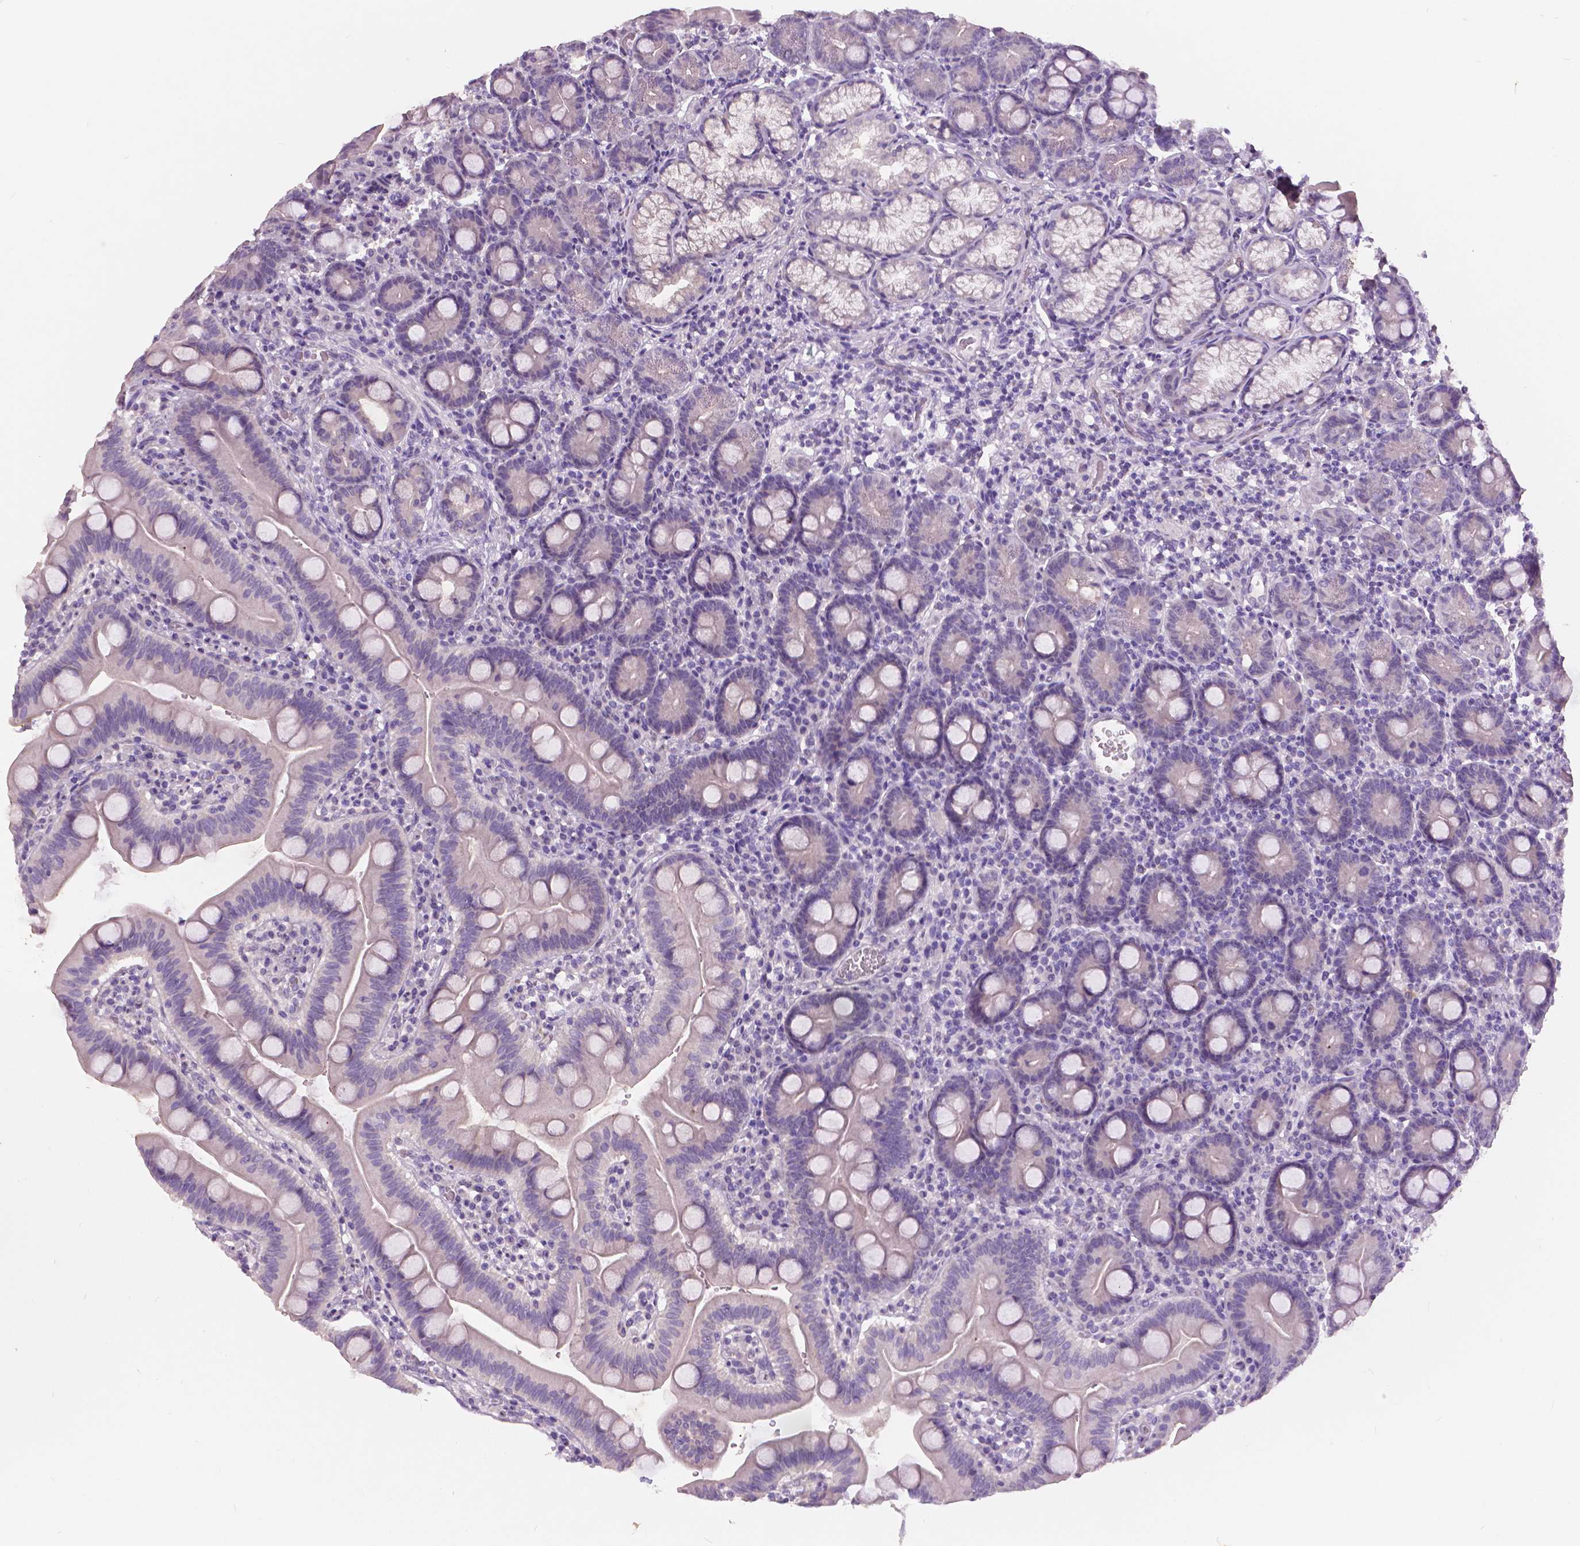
{"staining": {"intensity": "moderate", "quantity": "<25%", "location": "cytoplasmic/membranous"}, "tissue": "duodenum", "cell_type": "Glandular cells", "image_type": "normal", "snomed": [{"axis": "morphology", "description": "Normal tissue, NOS"}, {"axis": "topography", "description": "Pancreas"}, {"axis": "topography", "description": "Duodenum"}], "caption": "Immunohistochemistry photomicrograph of unremarkable duodenum: human duodenum stained using IHC reveals low levels of moderate protein expression localized specifically in the cytoplasmic/membranous of glandular cells, appearing as a cytoplasmic/membranous brown color.", "gene": "GRIN2A", "patient": {"sex": "male", "age": 59}}